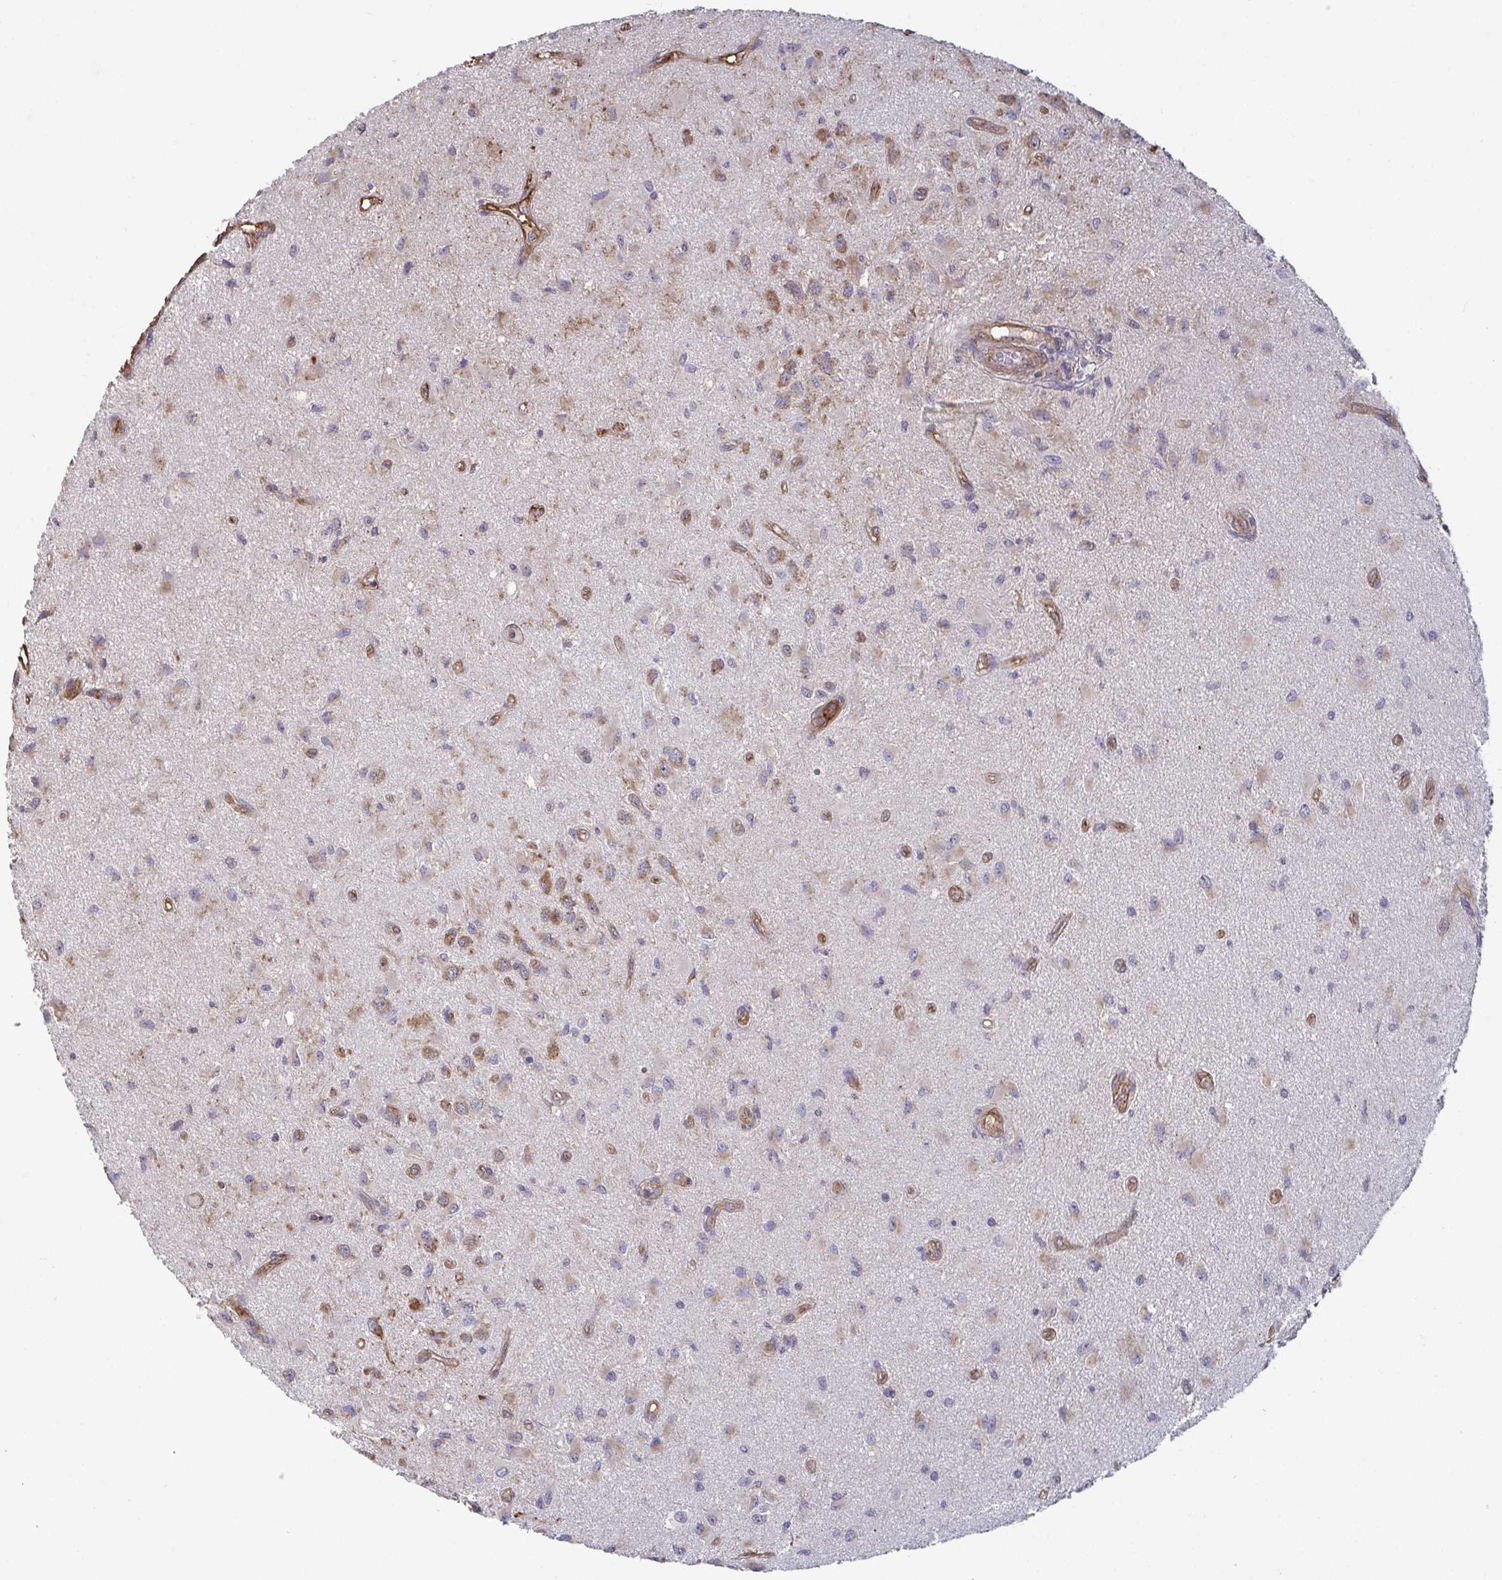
{"staining": {"intensity": "weak", "quantity": "<25%", "location": "cytoplasmic/membranous"}, "tissue": "glioma", "cell_type": "Tumor cells", "image_type": "cancer", "snomed": [{"axis": "morphology", "description": "Glioma, malignant, High grade"}, {"axis": "topography", "description": "Brain"}], "caption": "An image of human high-grade glioma (malignant) is negative for staining in tumor cells.", "gene": "ISCU", "patient": {"sex": "male", "age": 67}}